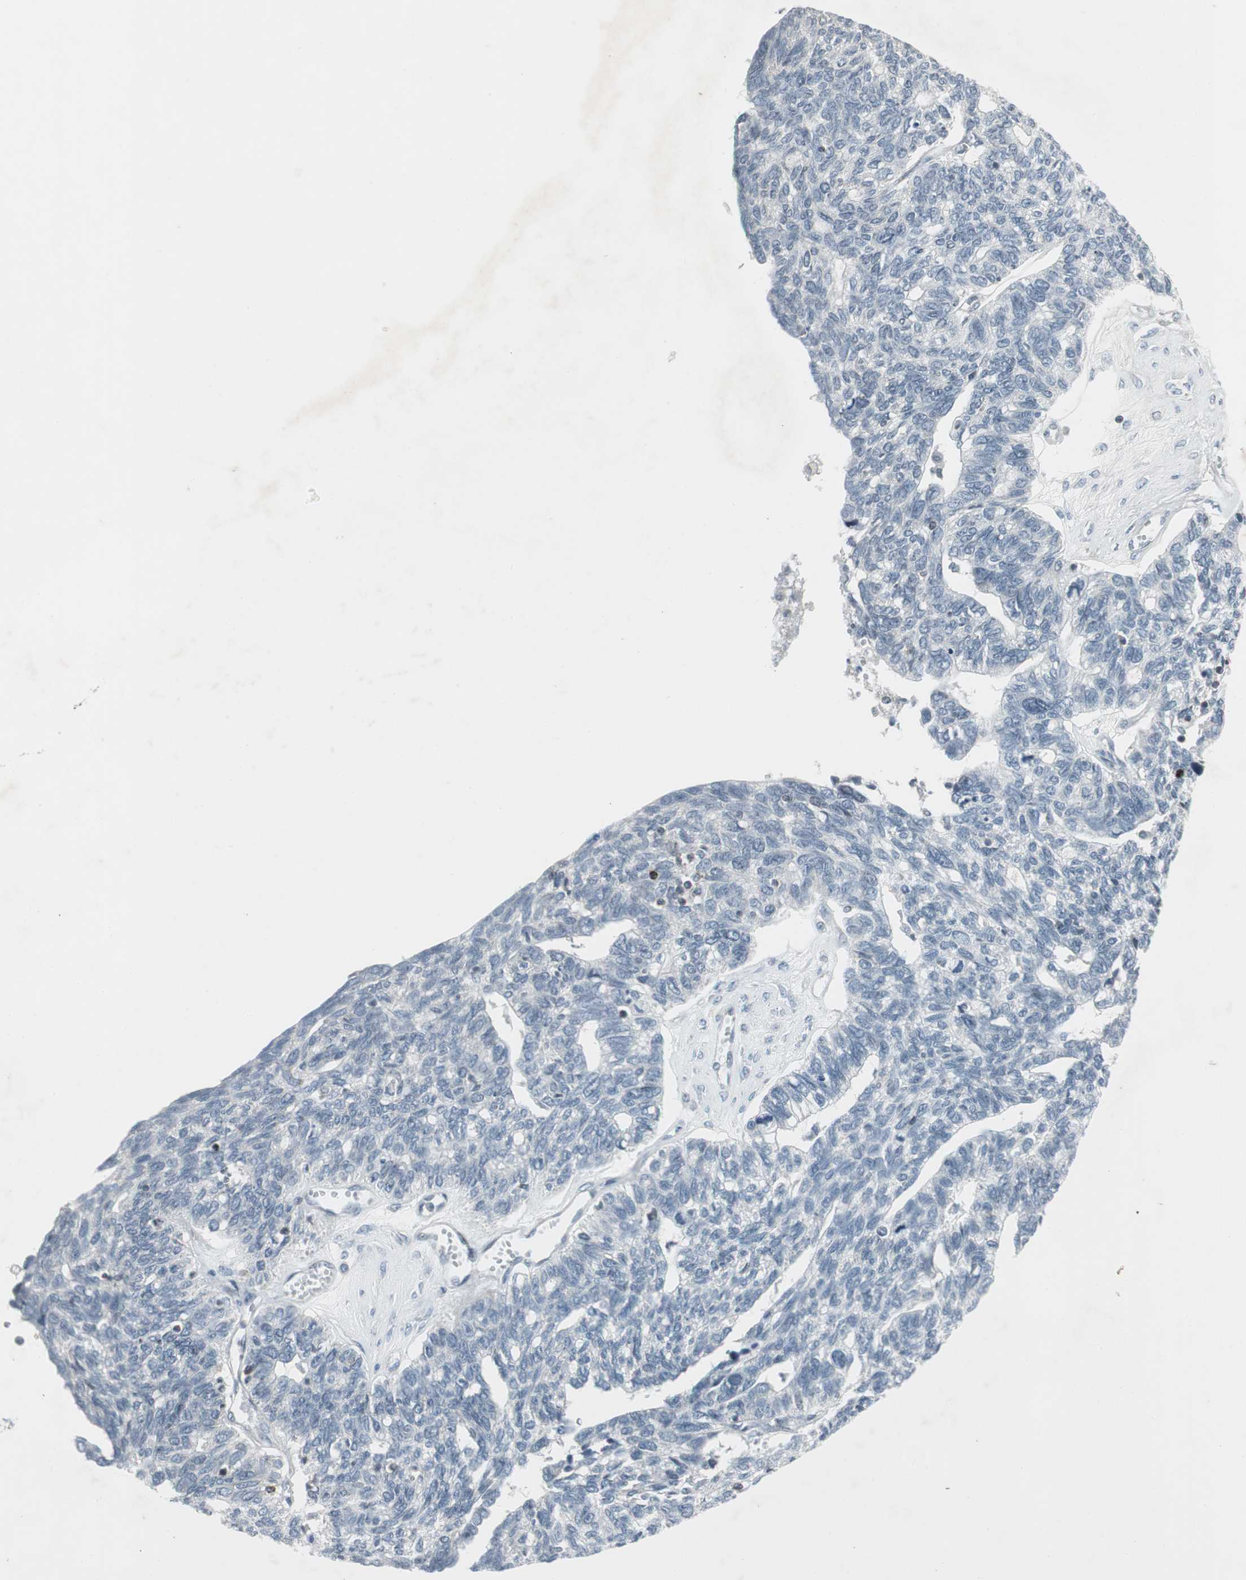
{"staining": {"intensity": "negative", "quantity": "none", "location": "none"}, "tissue": "ovarian cancer", "cell_type": "Tumor cells", "image_type": "cancer", "snomed": [{"axis": "morphology", "description": "Cystadenocarcinoma, serous, NOS"}, {"axis": "topography", "description": "Ovary"}], "caption": "Tumor cells show no significant expression in ovarian cancer (serous cystadenocarcinoma).", "gene": "ARG2", "patient": {"sex": "female", "age": 79}}